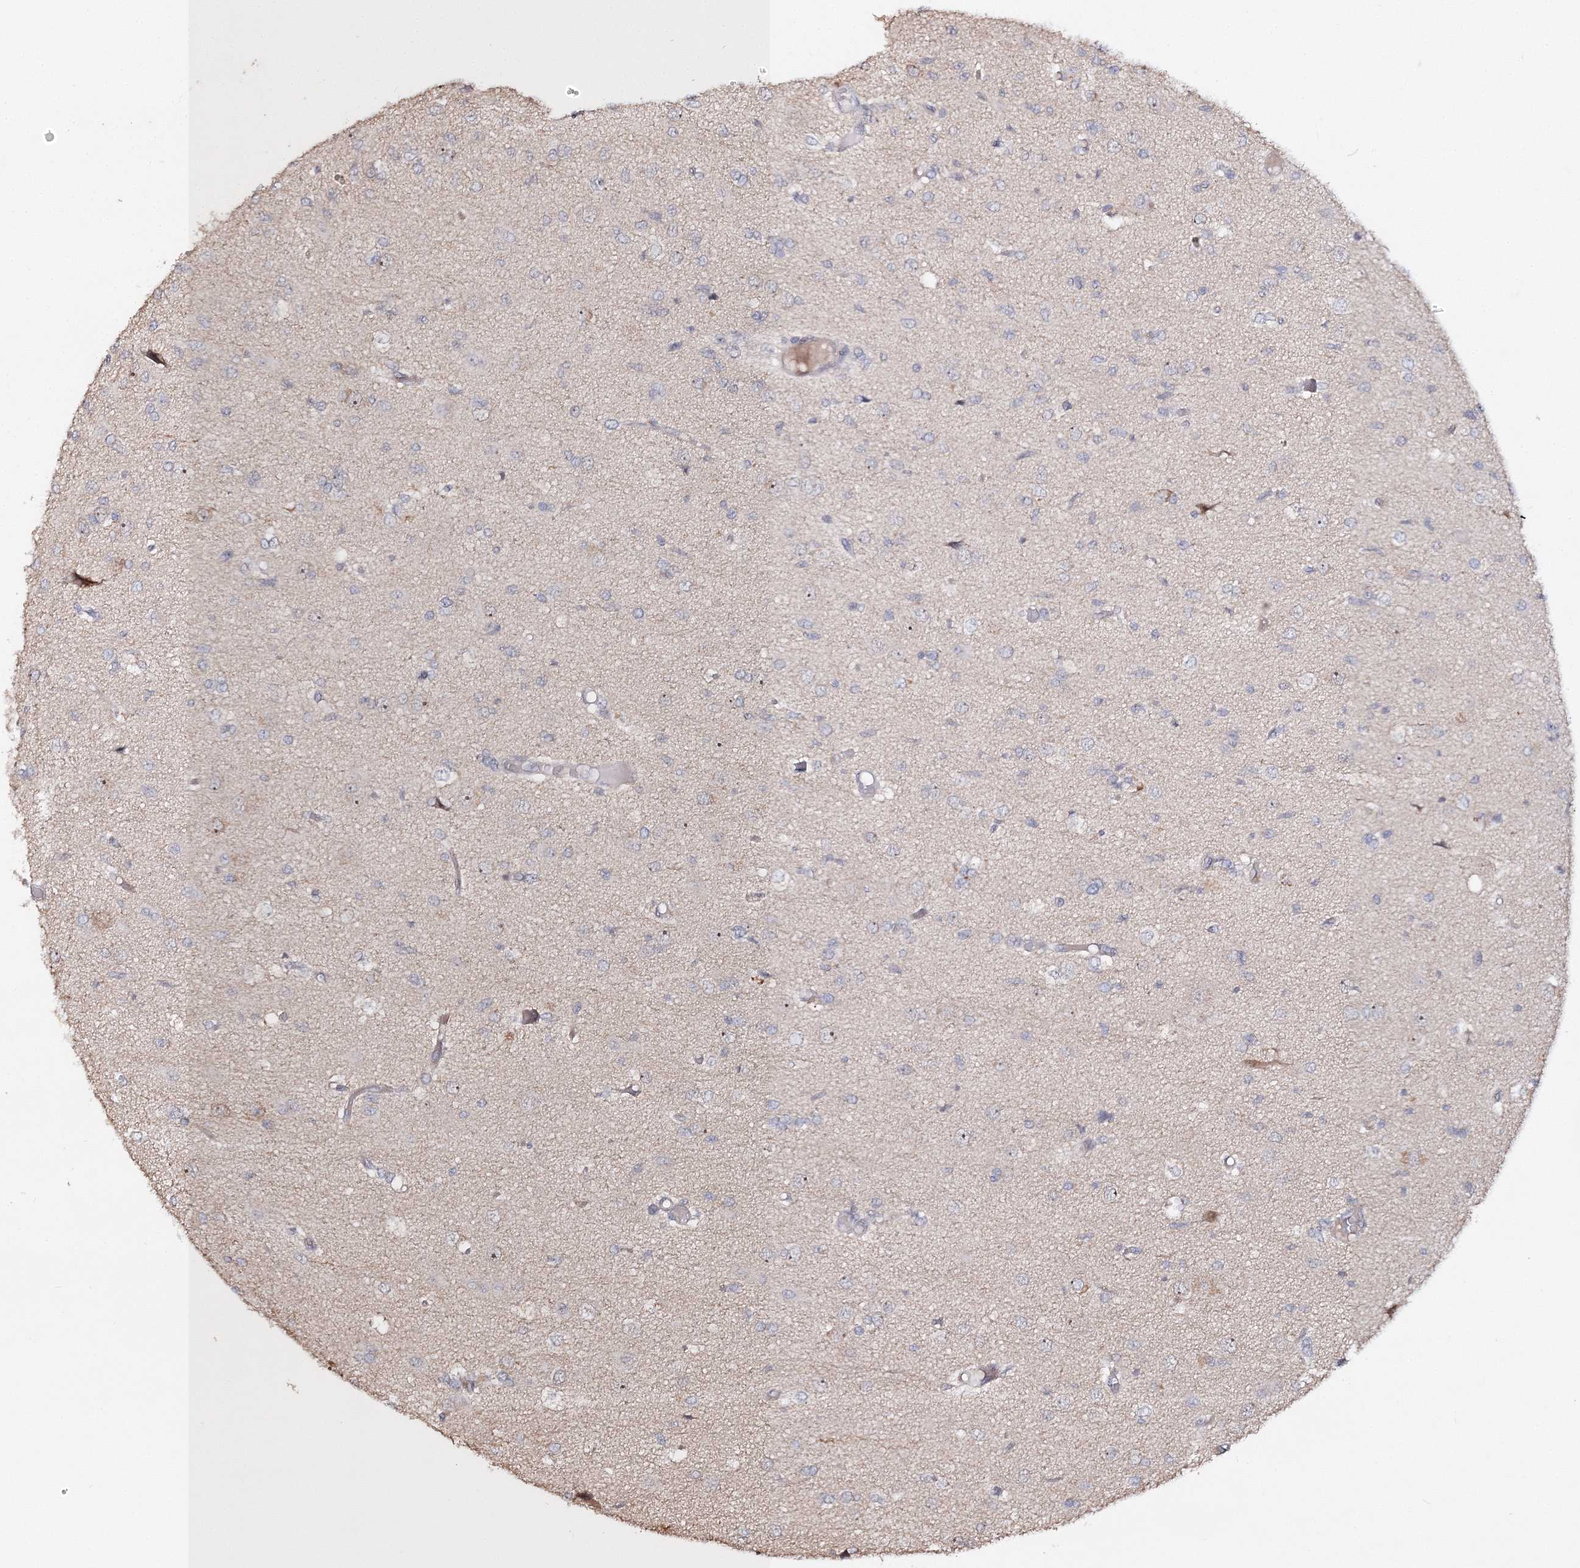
{"staining": {"intensity": "negative", "quantity": "none", "location": "none"}, "tissue": "glioma", "cell_type": "Tumor cells", "image_type": "cancer", "snomed": [{"axis": "morphology", "description": "Glioma, malignant, High grade"}, {"axis": "topography", "description": "Brain"}], "caption": "This micrograph is of malignant glioma (high-grade) stained with IHC to label a protein in brown with the nuclei are counter-stained blue. There is no expression in tumor cells.", "gene": "GJB5", "patient": {"sex": "female", "age": 59}}